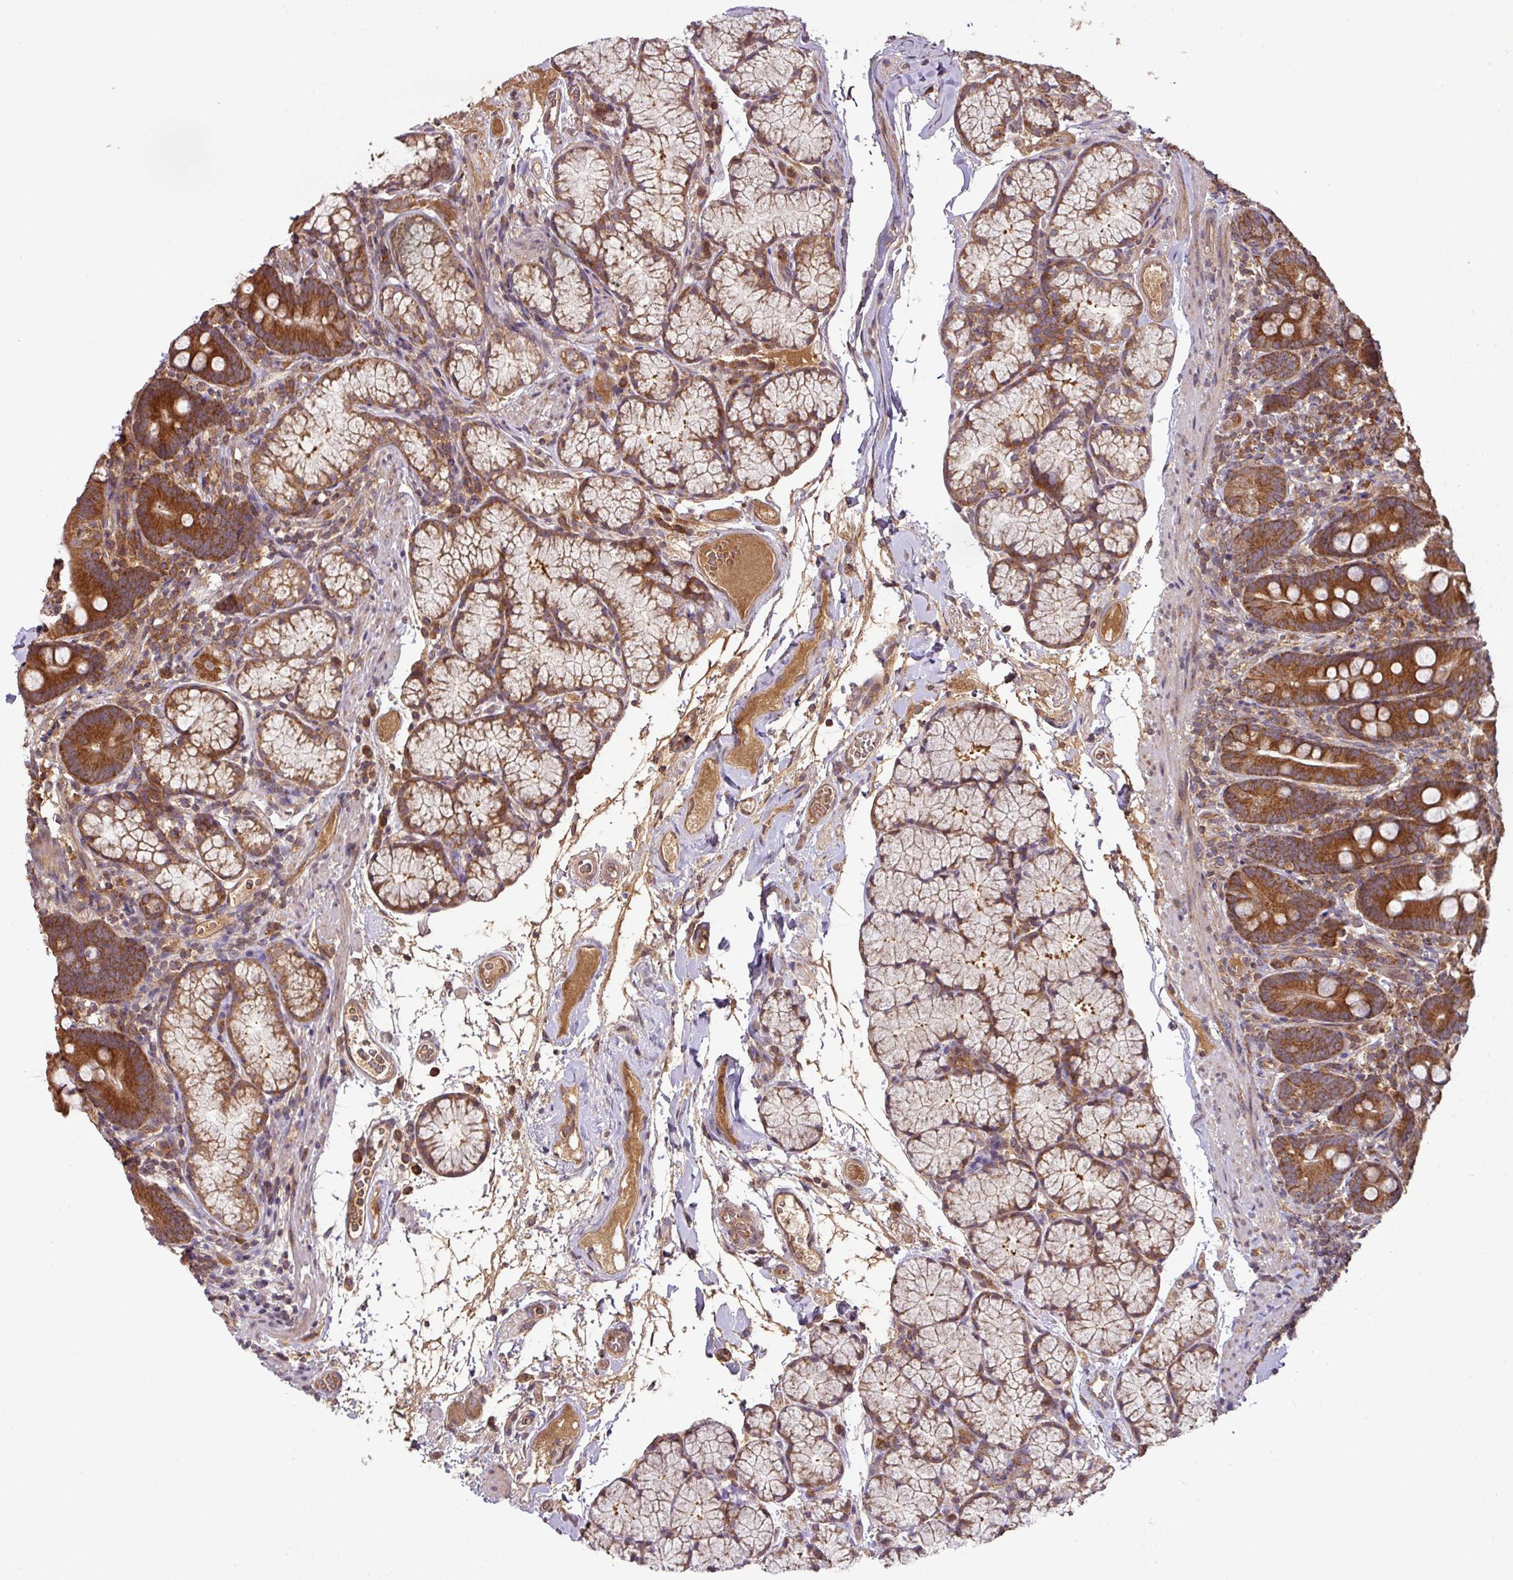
{"staining": {"intensity": "strong", "quantity": ">75%", "location": "cytoplasmic/membranous"}, "tissue": "duodenum", "cell_type": "Glandular cells", "image_type": "normal", "snomed": [{"axis": "morphology", "description": "Normal tissue, NOS"}, {"axis": "topography", "description": "Duodenum"}], "caption": "Duodenum stained with immunohistochemistry (IHC) shows strong cytoplasmic/membranous positivity in approximately >75% of glandular cells.", "gene": "MRRF", "patient": {"sex": "female", "age": 67}}